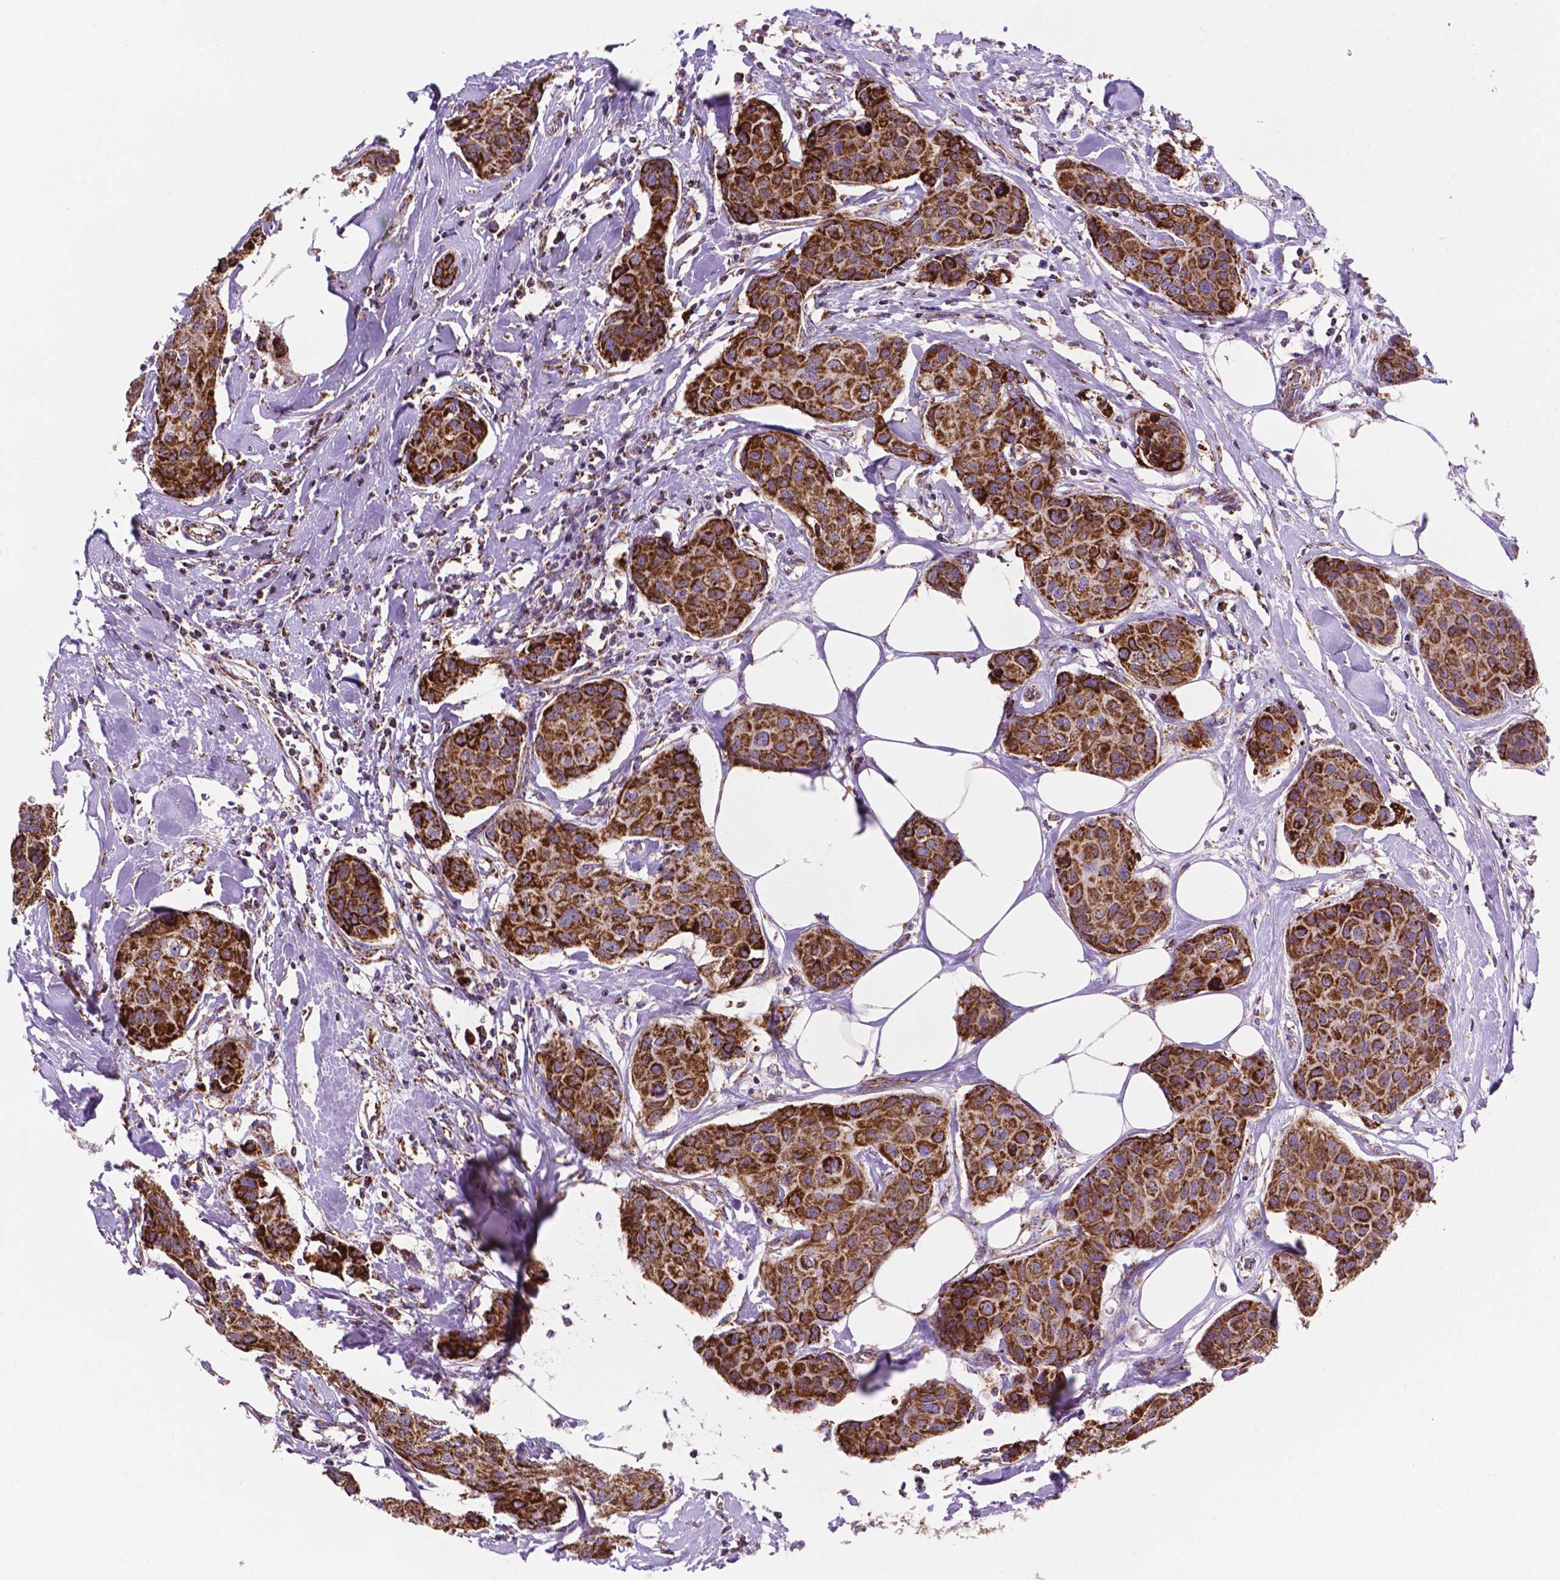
{"staining": {"intensity": "strong", "quantity": ">75%", "location": "cytoplasmic/membranous"}, "tissue": "breast cancer", "cell_type": "Tumor cells", "image_type": "cancer", "snomed": [{"axis": "morphology", "description": "Duct carcinoma"}, {"axis": "topography", "description": "Breast"}], "caption": "Intraductal carcinoma (breast) stained for a protein exhibits strong cytoplasmic/membranous positivity in tumor cells.", "gene": "HSPD1", "patient": {"sex": "female", "age": 80}}